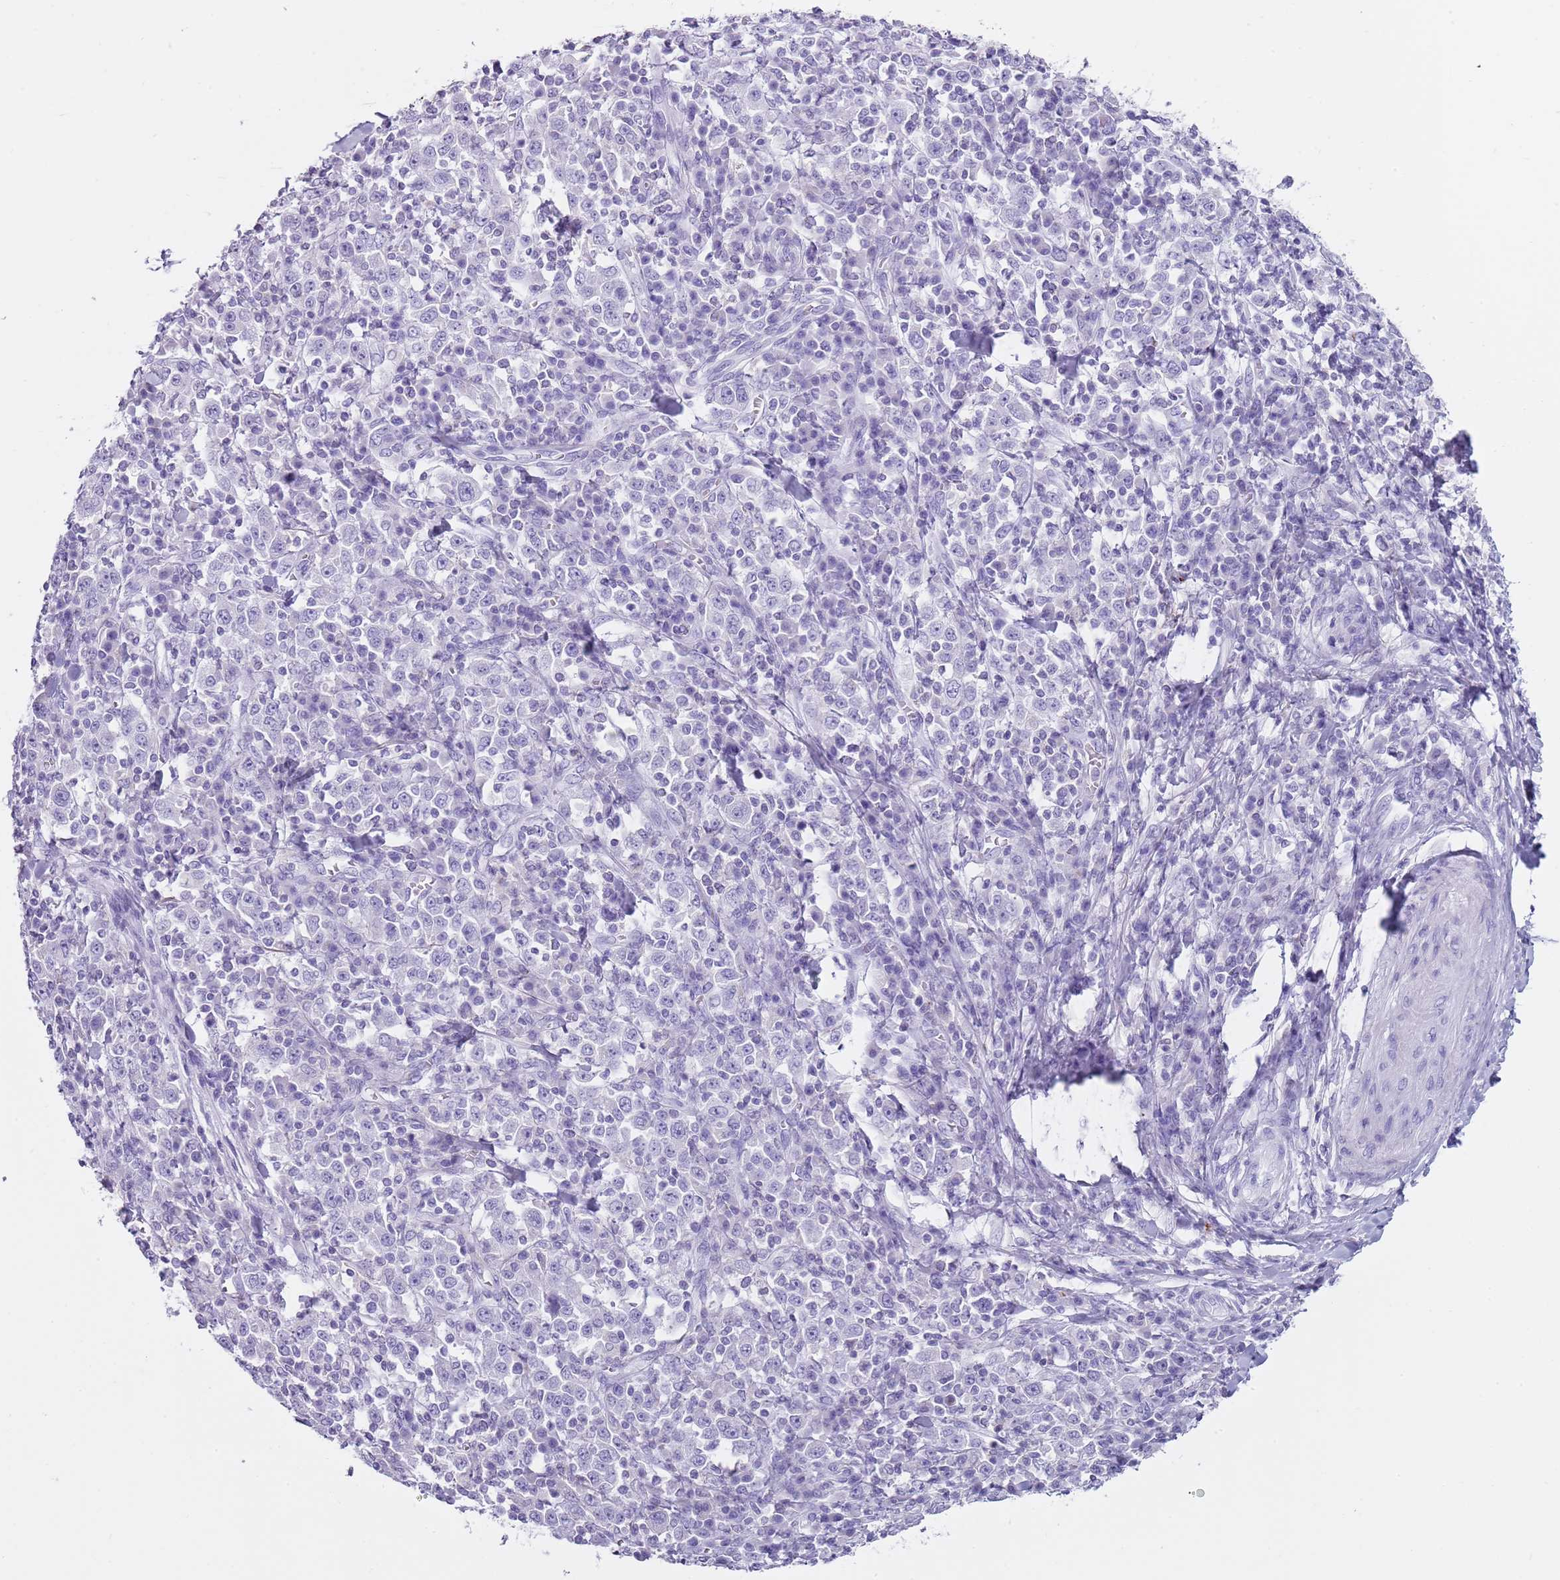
{"staining": {"intensity": "negative", "quantity": "none", "location": "none"}, "tissue": "stomach cancer", "cell_type": "Tumor cells", "image_type": "cancer", "snomed": [{"axis": "morphology", "description": "Normal tissue, NOS"}, {"axis": "morphology", "description": "Adenocarcinoma, NOS"}, {"axis": "topography", "description": "Stomach, upper"}, {"axis": "topography", "description": "Stomach"}], "caption": "Immunohistochemistry (IHC) micrograph of neoplastic tissue: human stomach adenocarcinoma stained with DAB shows no significant protein positivity in tumor cells.", "gene": "NBPF20", "patient": {"sex": "male", "age": 59}}